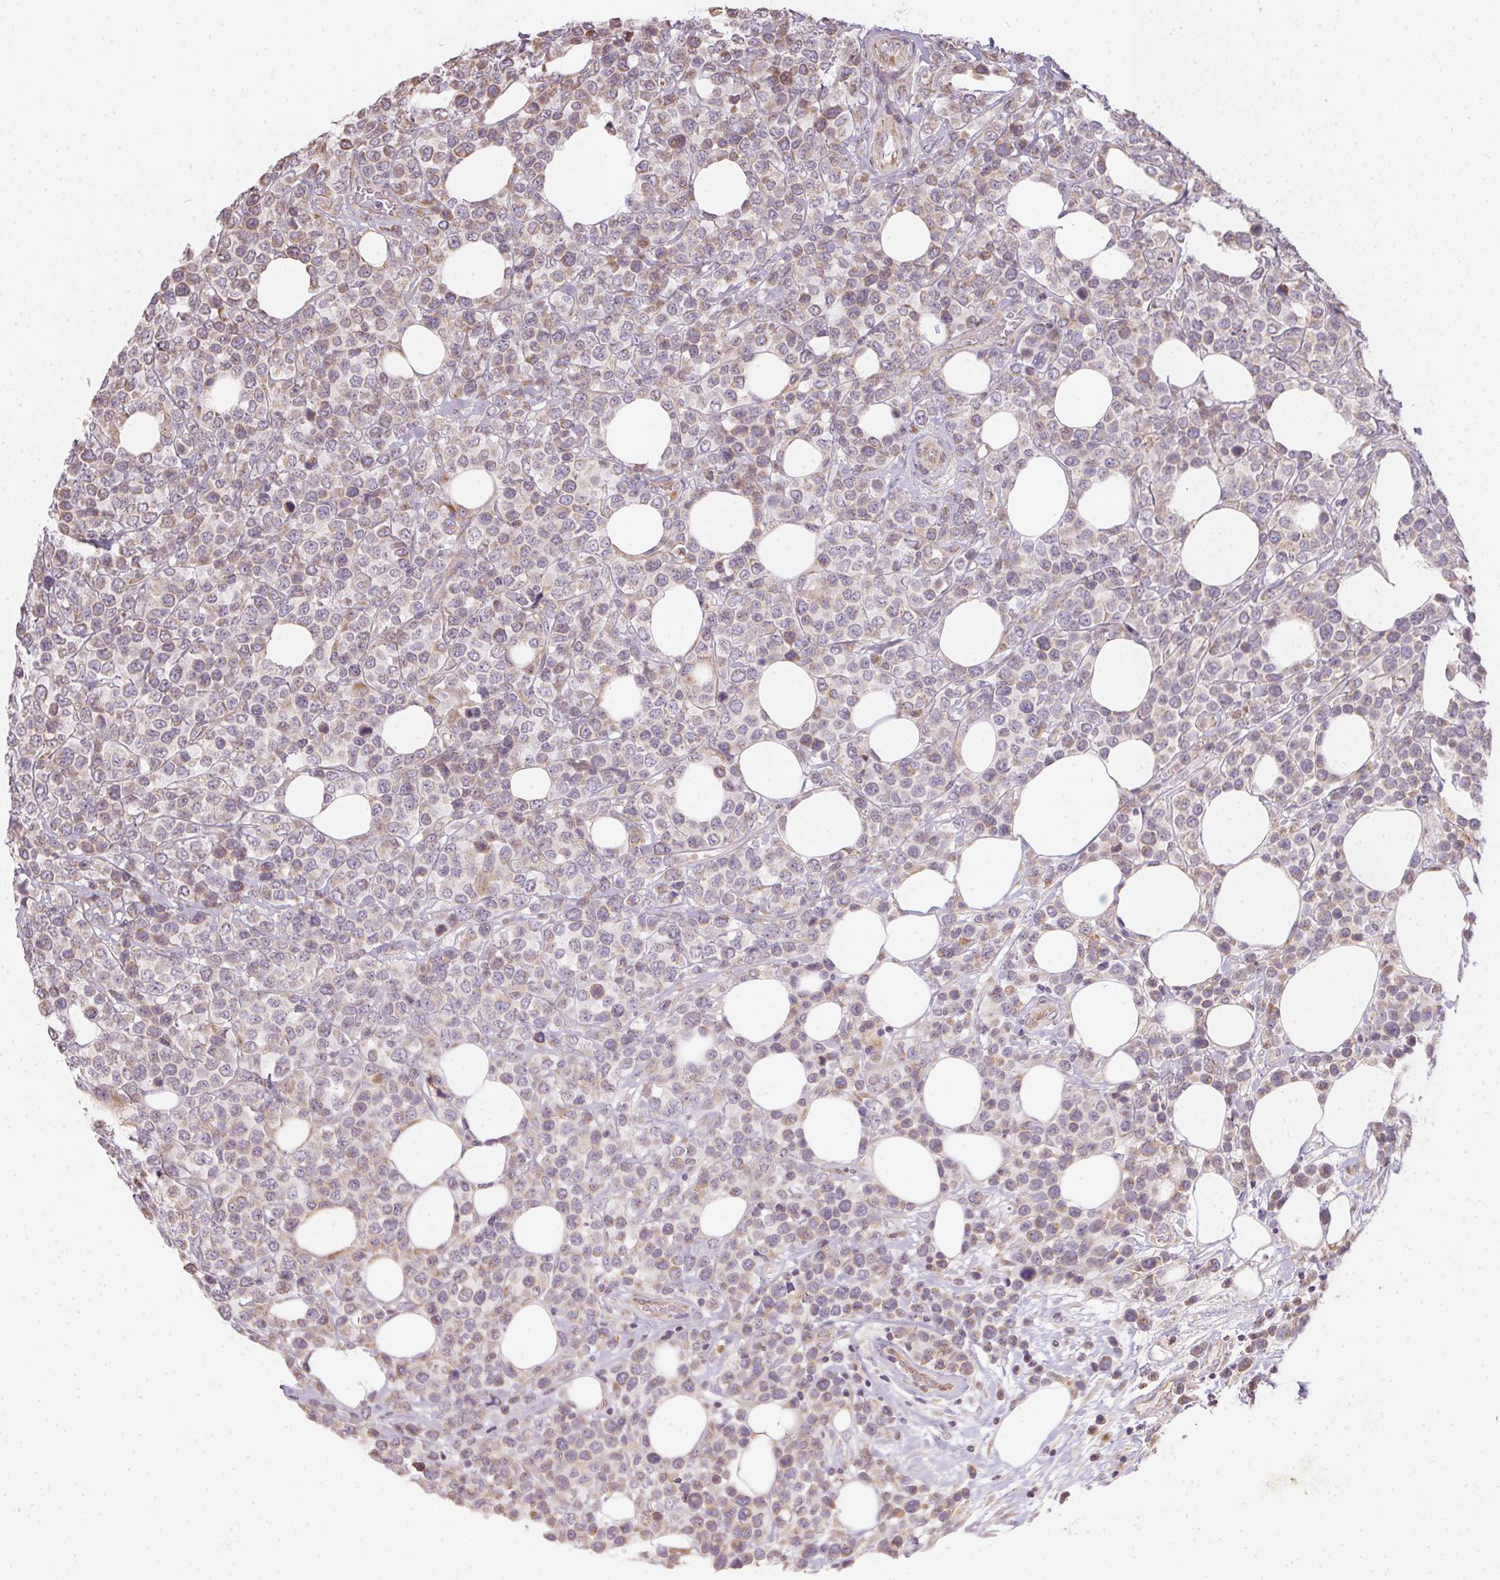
{"staining": {"intensity": "negative", "quantity": "none", "location": "none"}, "tissue": "lymphoma", "cell_type": "Tumor cells", "image_type": "cancer", "snomed": [{"axis": "morphology", "description": "Malignant lymphoma, non-Hodgkin's type, High grade"}, {"axis": "topography", "description": "Soft tissue"}], "caption": "This histopathology image is of lymphoma stained with IHC to label a protein in brown with the nuclei are counter-stained blue. There is no staining in tumor cells.", "gene": "VWA5B2", "patient": {"sex": "female", "age": 56}}